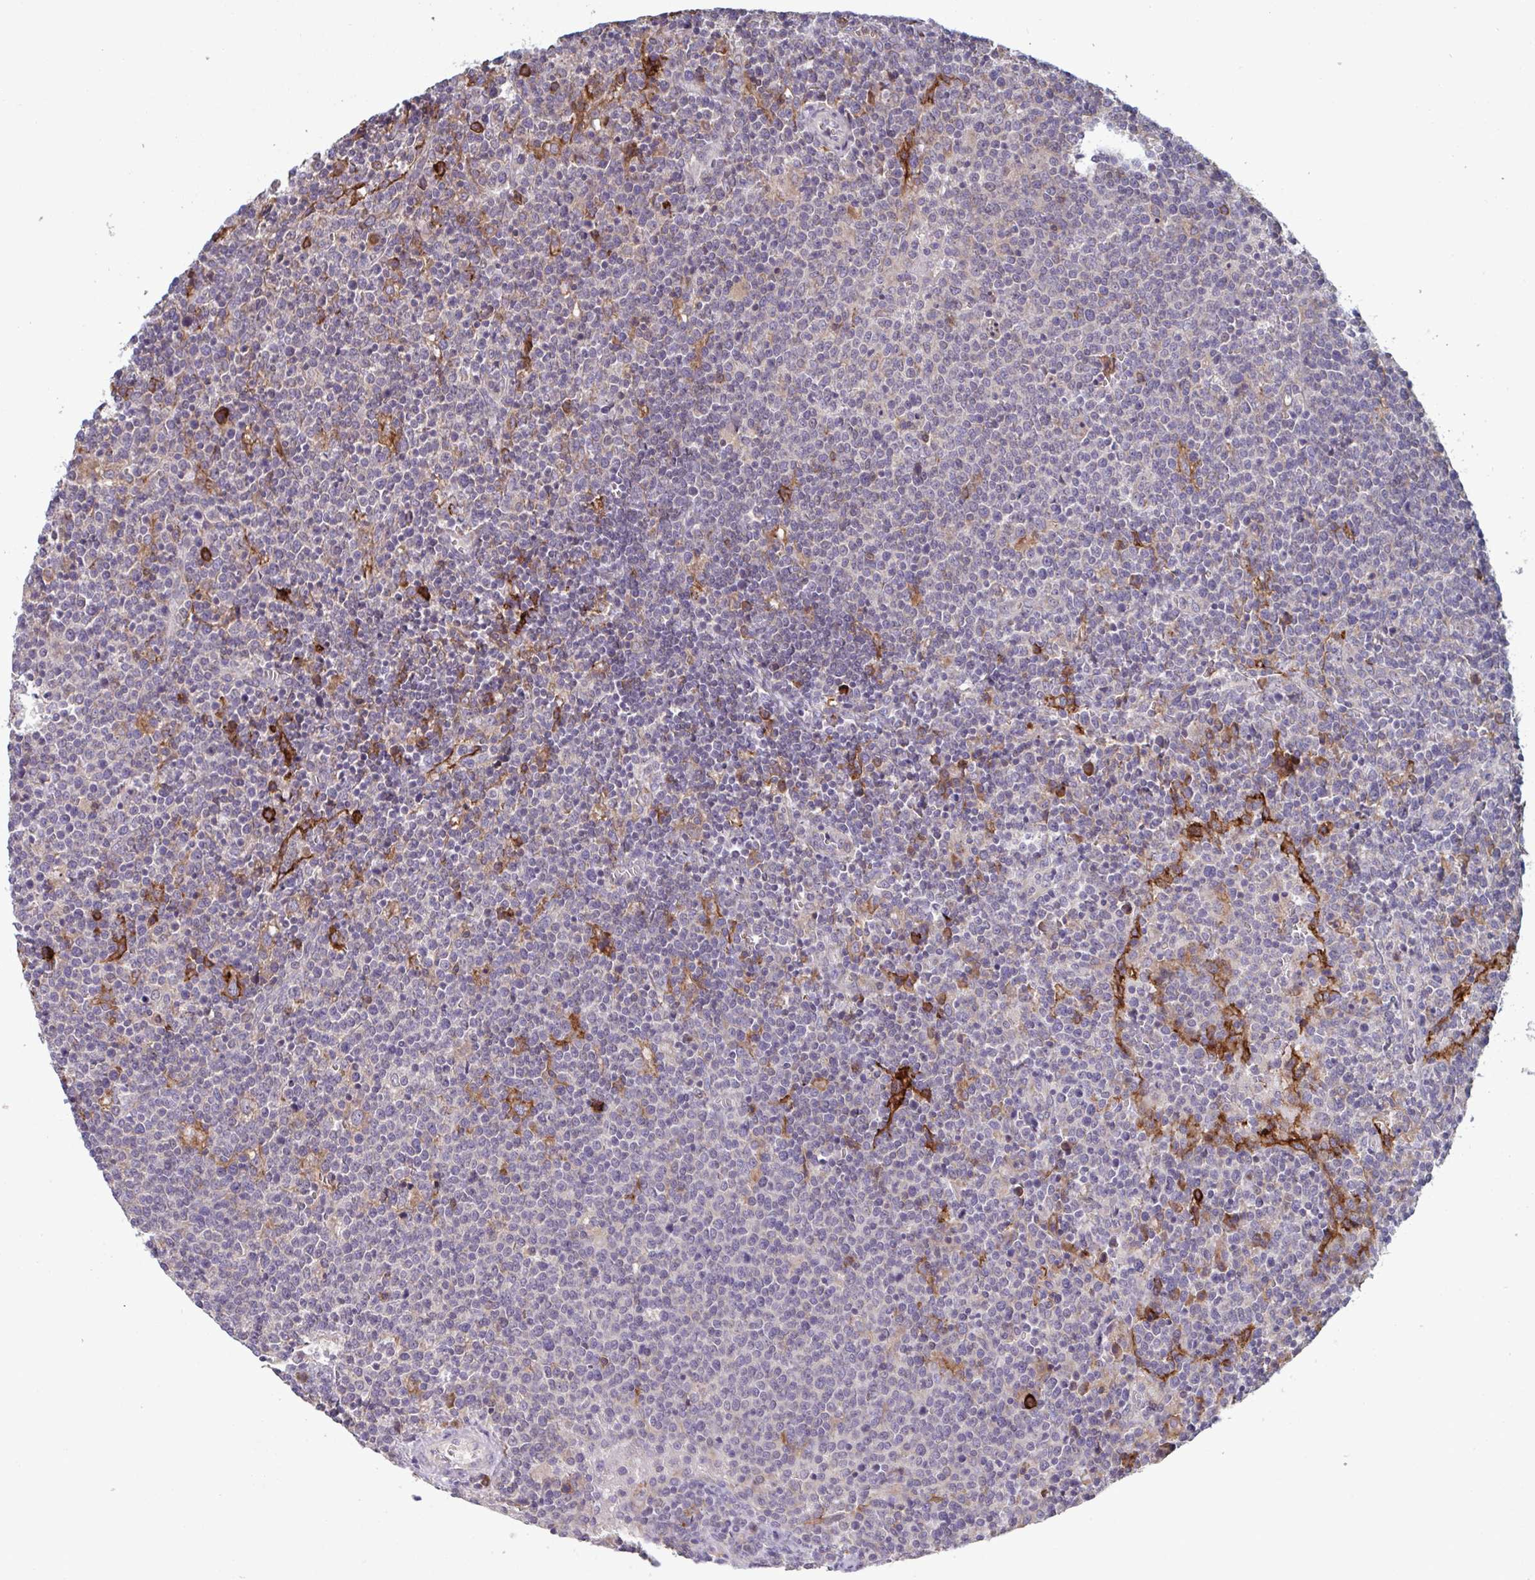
{"staining": {"intensity": "negative", "quantity": "none", "location": "none"}, "tissue": "lymphoma", "cell_type": "Tumor cells", "image_type": "cancer", "snomed": [{"axis": "morphology", "description": "Malignant lymphoma, non-Hodgkin's type, High grade"}, {"axis": "topography", "description": "Lymph node"}], "caption": "Immunohistochemistry histopathology image of neoplastic tissue: lymphoma stained with DAB (3,3'-diaminobenzidine) reveals no significant protein positivity in tumor cells. (DAB (3,3'-diaminobenzidine) immunohistochemistry, high magnification).", "gene": "CD1E", "patient": {"sex": "male", "age": 61}}